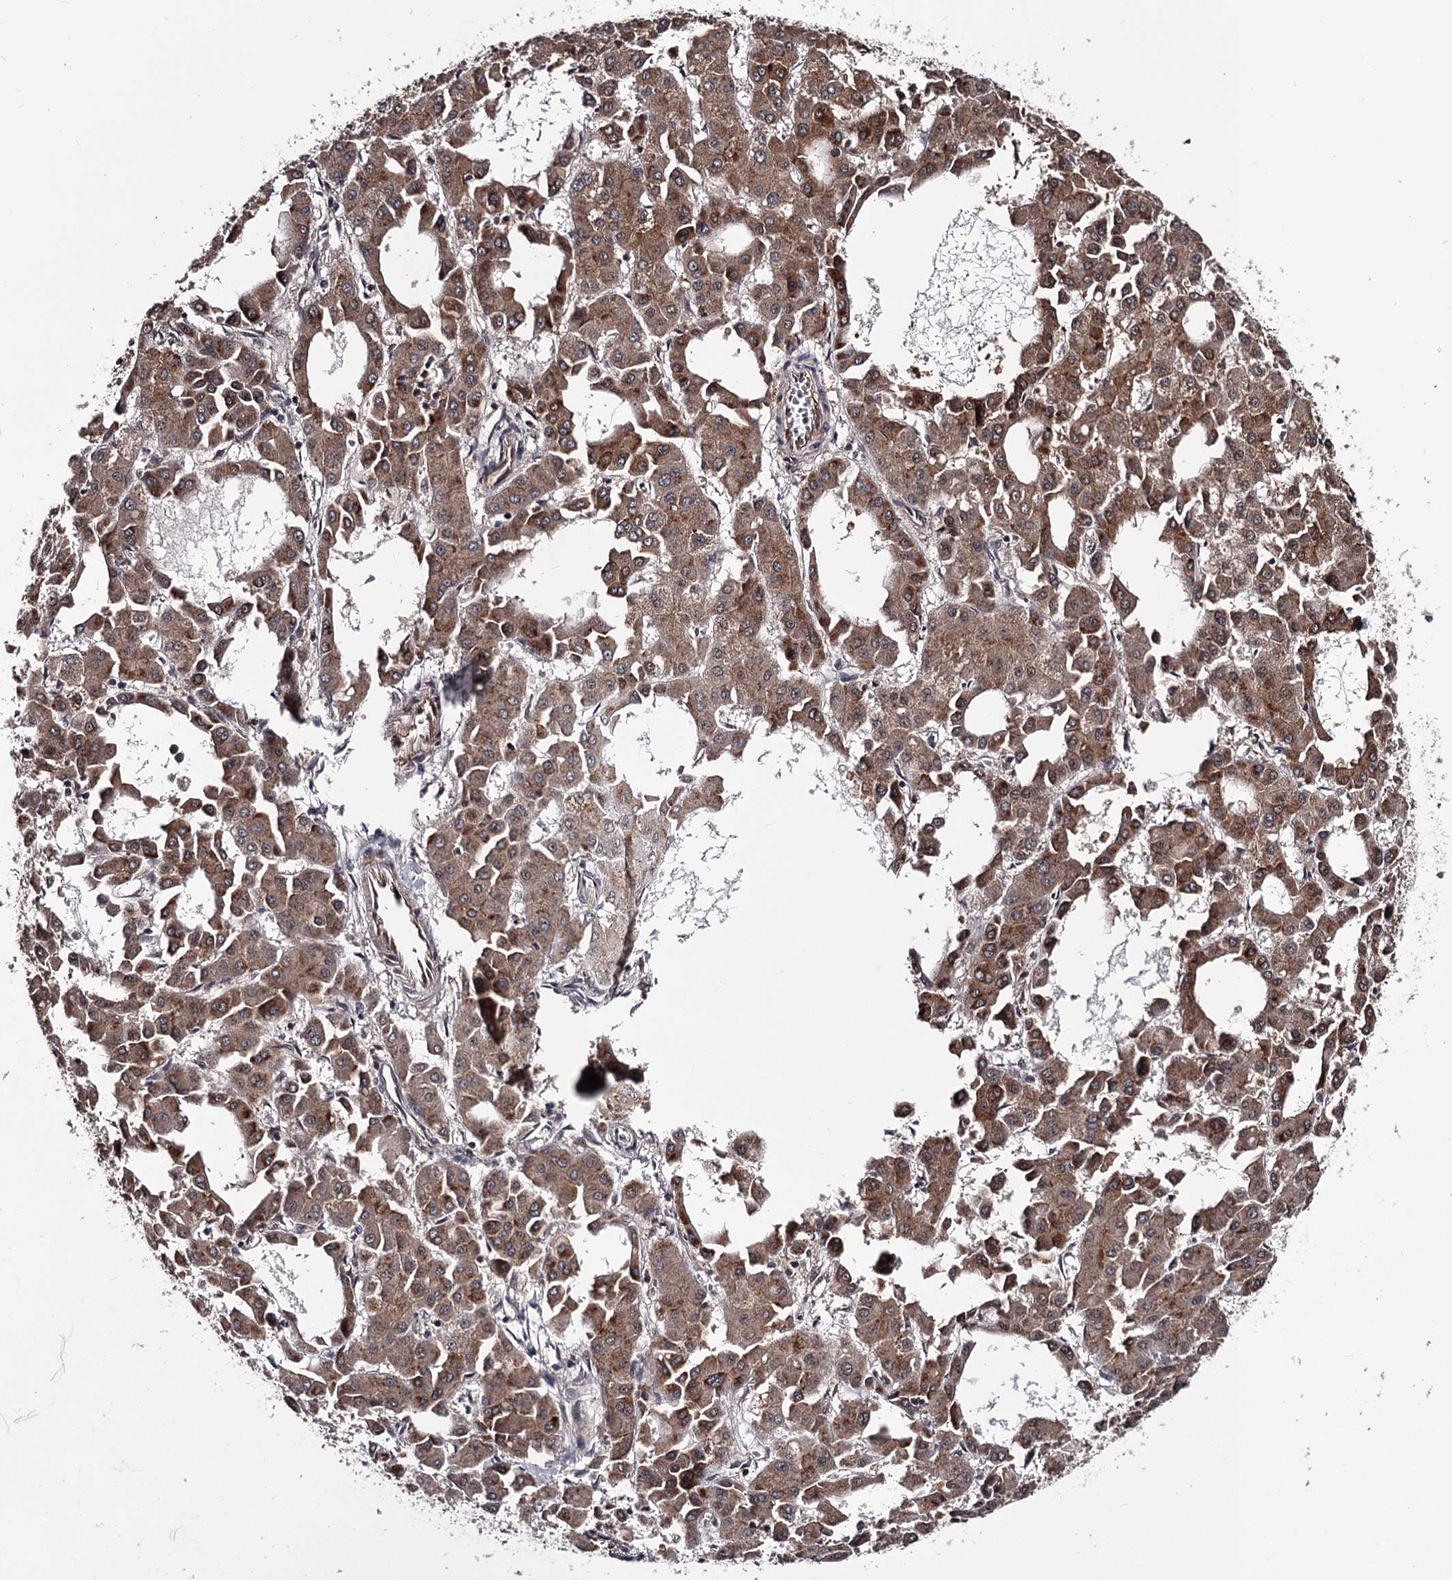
{"staining": {"intensity": "moderate", "quantity": ">75%", "location": "cytoplasmic/membranous"}, "tissue": "liver cancer", "cell_type": "Tumor cells", "image_type": "cancer", "snomed": [{"axis": "morphology", "description": "Carcinoma, Hepatocellular, NOS"}, {"axis": "topography", "description": "Liver"}], "caption": "Protein analysis of liver hepatocellular carcinoma tissue shows moderate cytoplasmic/membranous expression in approximately >75% of tumor cells. Immunohistochemistry stains the protein of interest in brown and the nuclei are stained blue.", "gene": "DAO", "patient": {"sex": "male", "age": 47}}